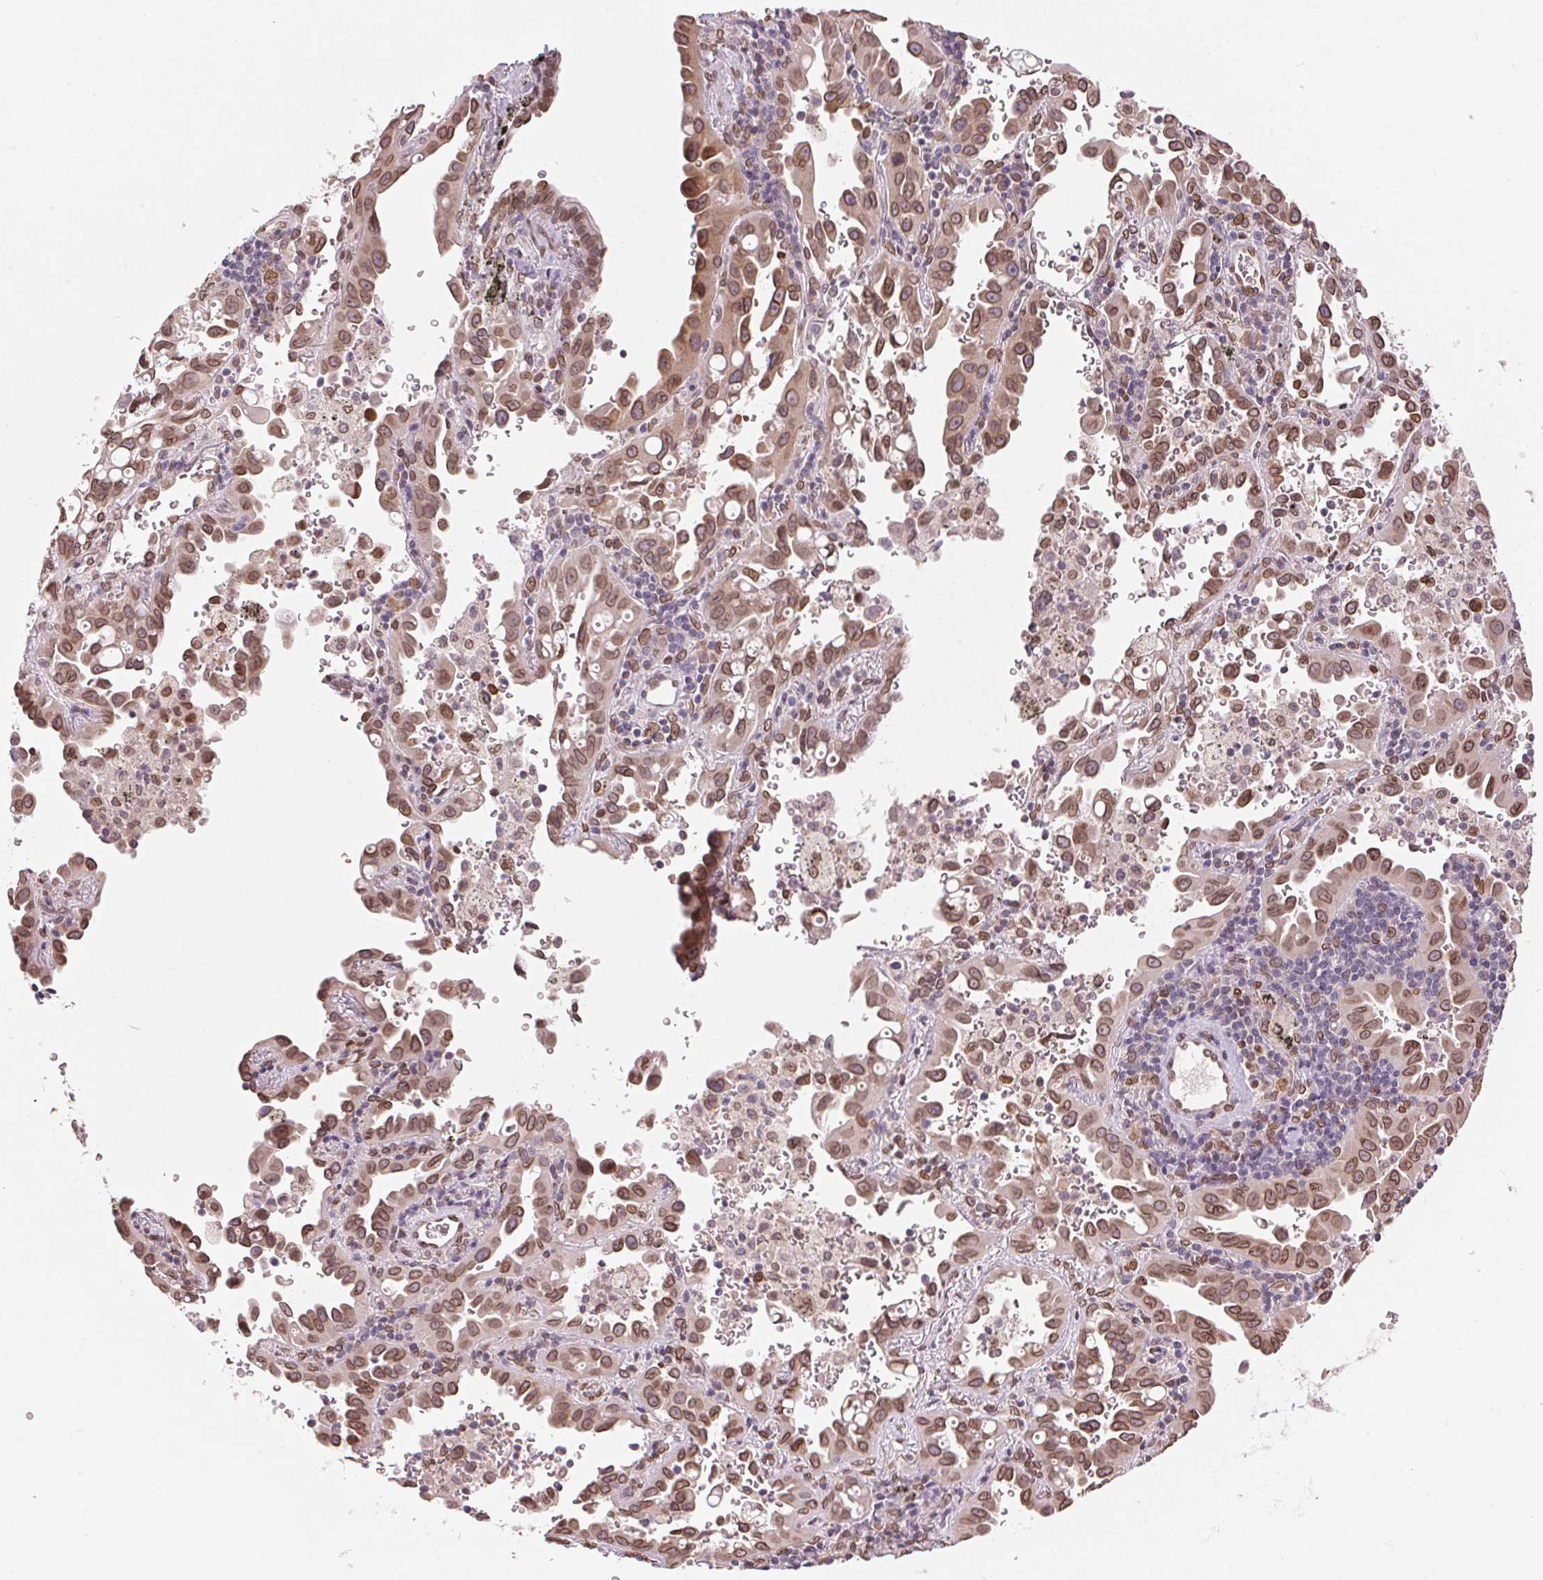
{"staining": {"intensity": "moderate", "quantity": ">75%", "location": "cytoplasmic/membranous,nuclear"}, "tissue": "lung cancer", "cell_type": "Tumor cells", "image_type": "cancer", "snomed": [{"axis": "morphology", "description": "Adenocarcinoma, NOS"}, {"axis": "topography", "description": "Lung"}], "caption": "Immunohistochemical staining of adenocarcinoma (lung) demonstrates medium levels of moderate cytoplasmic/membranous and nuclear protein positivity in approximately >75% of tumor cells.", "gene": "TMEM175", "patient": {"sex": "male", "age": 68}}